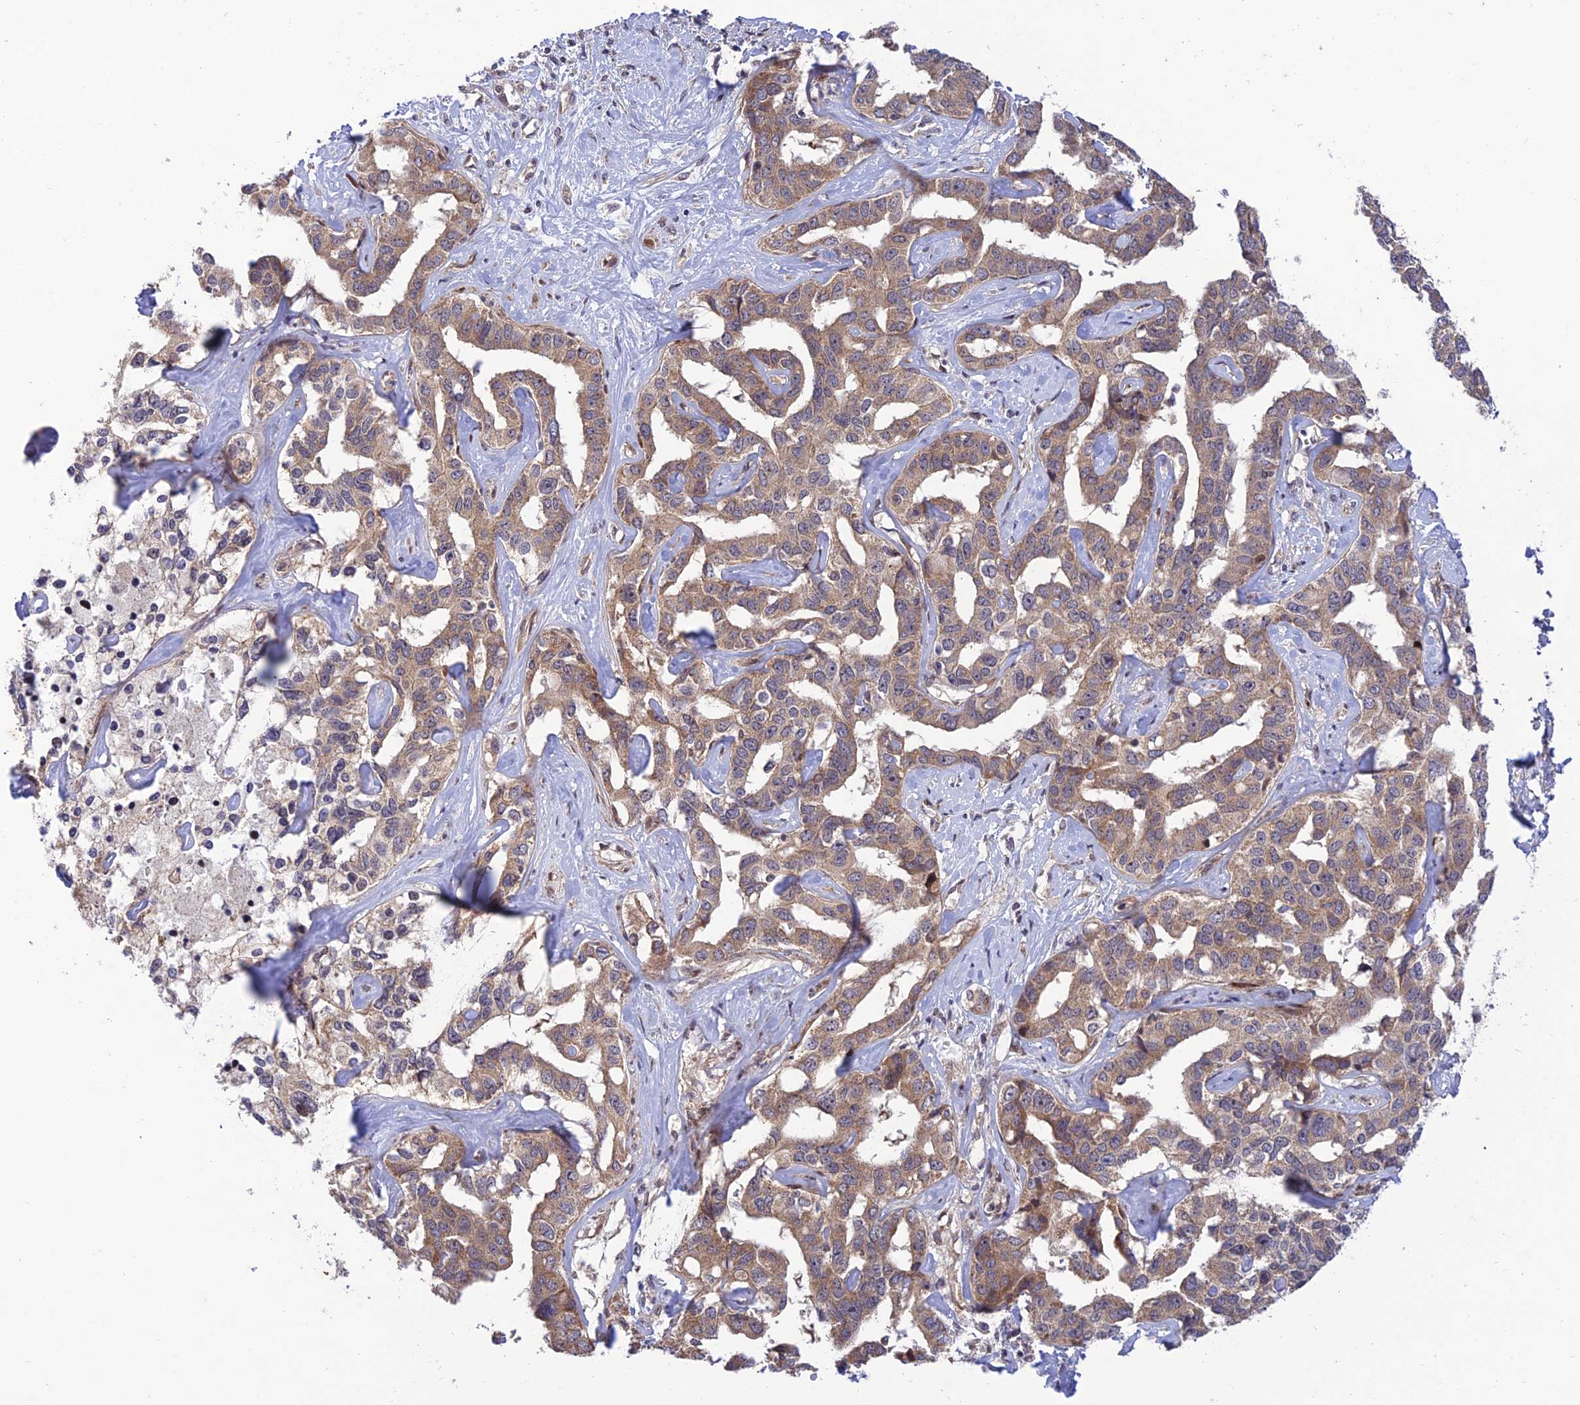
{"staining": {"intensity": "moderate", "quantity": ">75%", "location": "cytoplasmic/membranous"}, "tissue": "liver cancer", "cell_type": "Tumor cells", "image_type": "cancer", "snomed": [{"axis": "morphology", "description": "Cholangiocarcinoma"}, {"axis": "topography", "description": "Liver"}], "caption": "Protein expression analysis of cholangiocarcinoma (liver) displays moderate cytoplasmic/membranous staining in about >75% of tumor cells.", "gene": "PLEKHG2", "patient": {"sex": "male", "age": 59}}